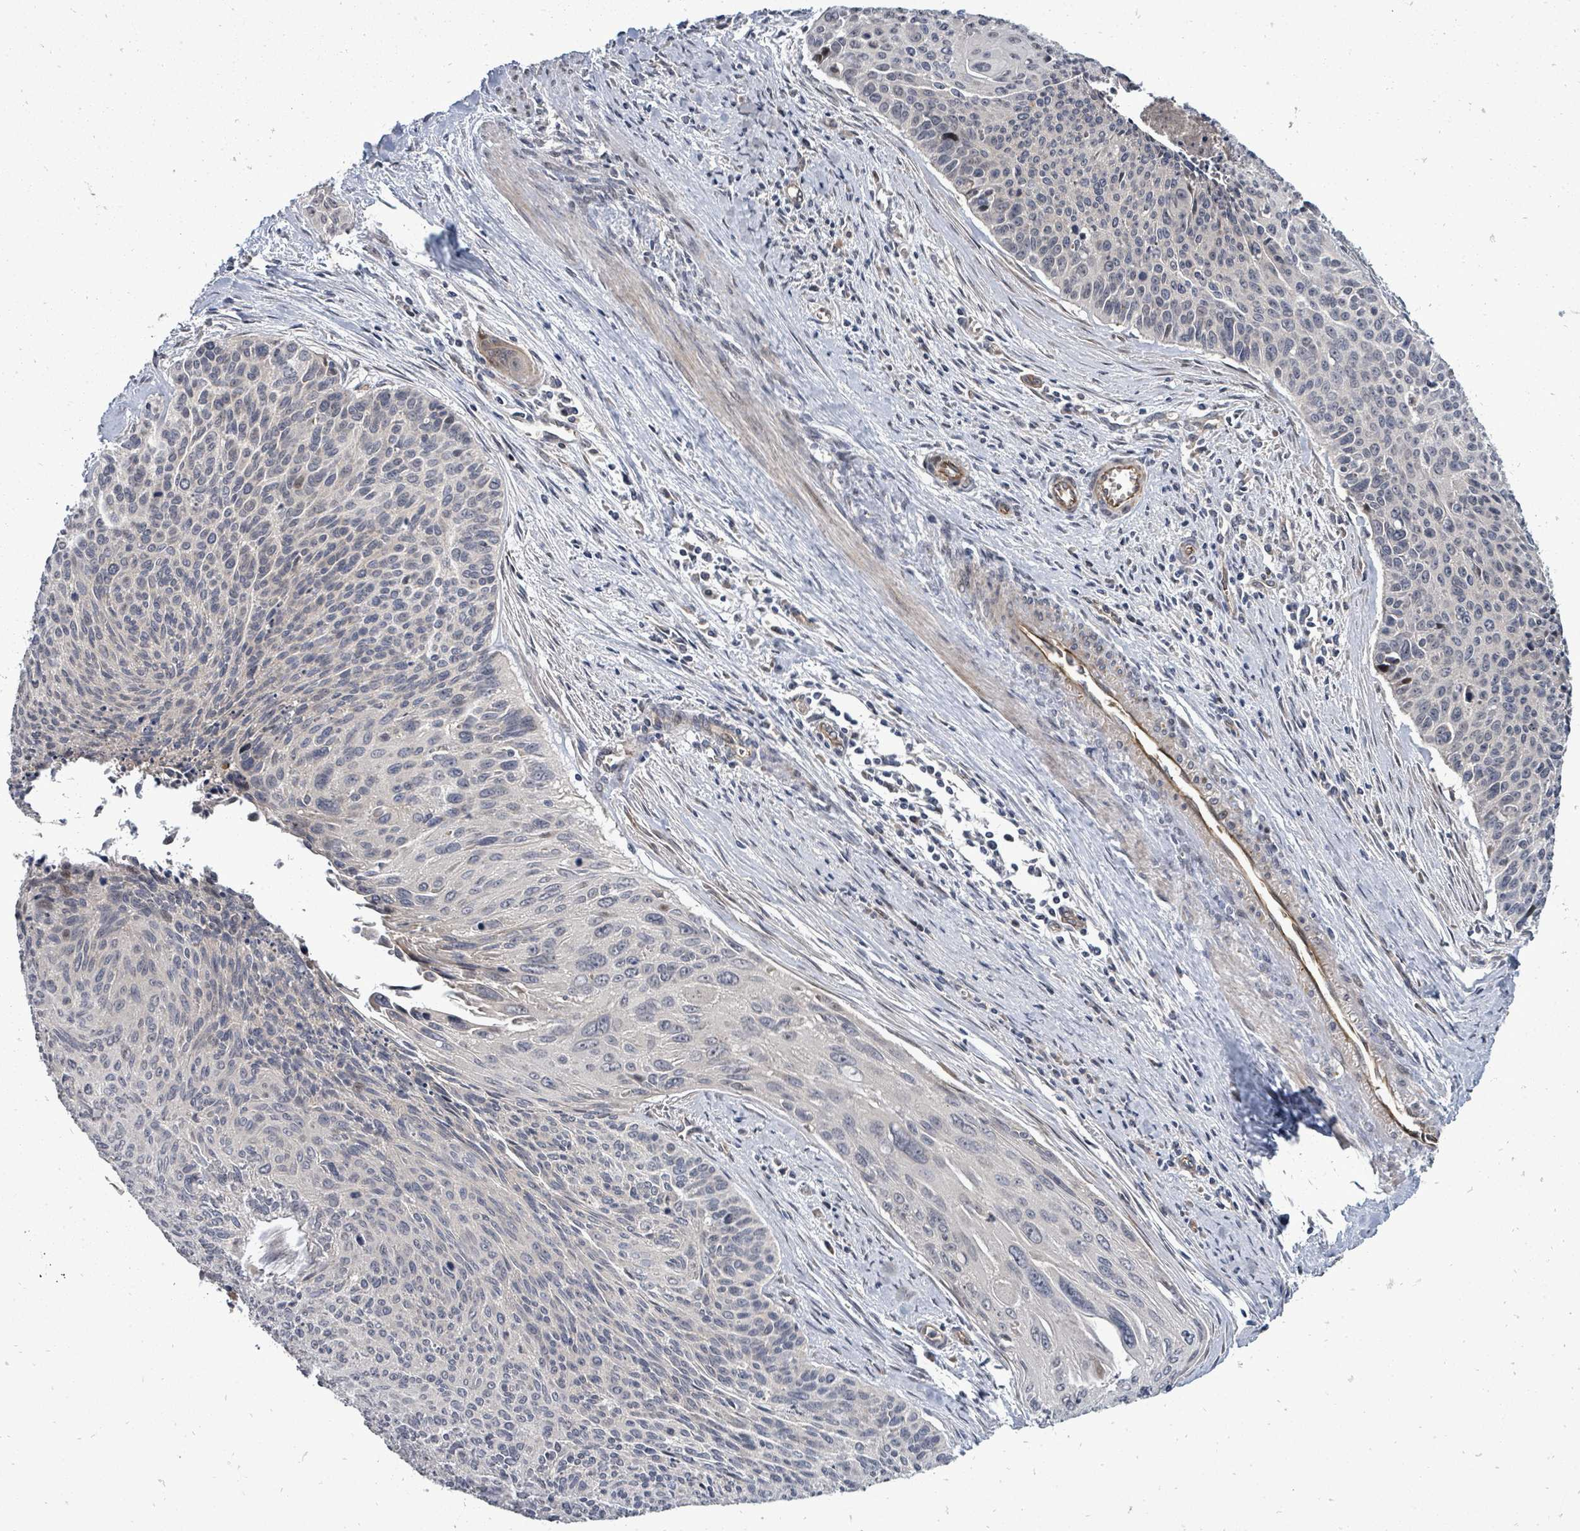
{"staining": {"intensity": "weak", "quantity": "<25%", "location": "nuclear"}, "tissue": "cervical cancer", "cell_type": "Tumor cells", "image_type": "cancer", "snomed": [{"axis": "morphology", "description": "Squamous cell carcinoma, NOS"}, {"axis": "topography", "description": "Cervix"}], "caption": "There is no significant staining in tumor cells of cervical cancer.", "gene": "RALGAPB", "patient": {"sex": "female", "age": 55}}